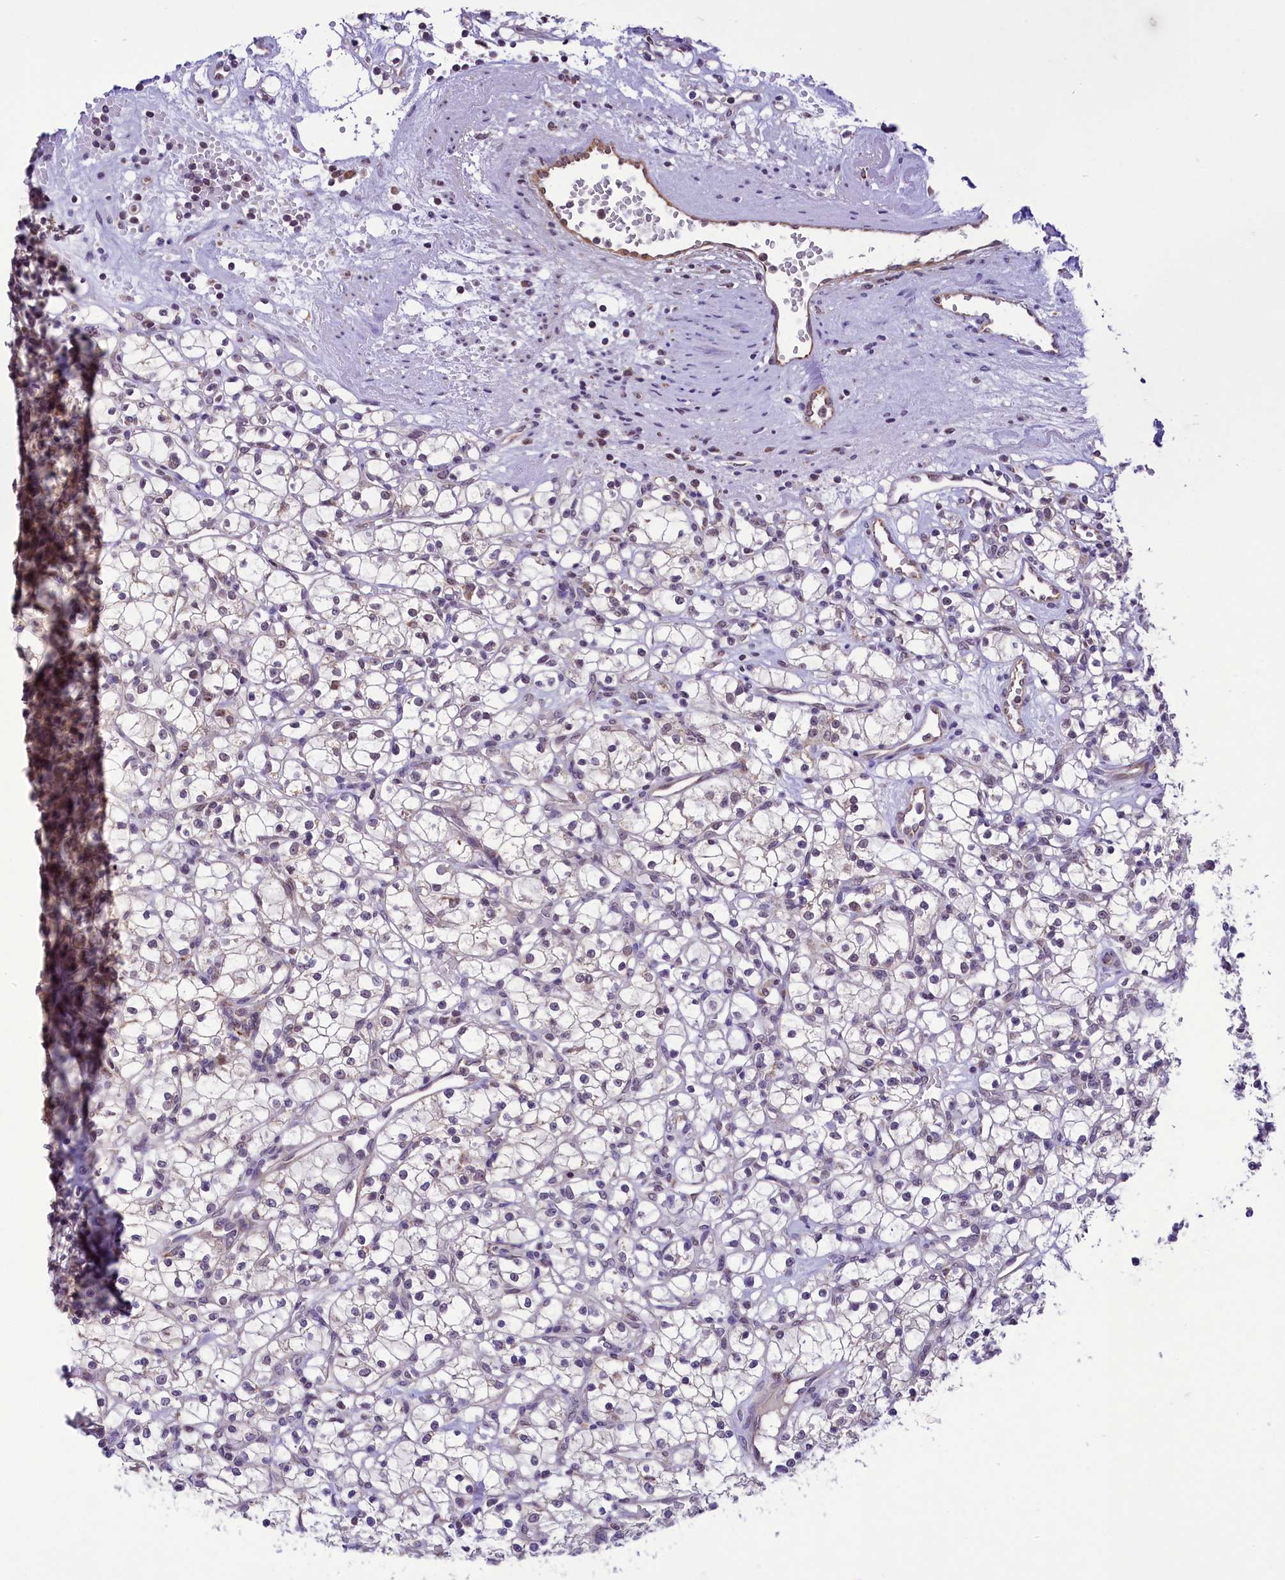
{"staining": {"intensity": "negative", "quantity": "none", "location": "none"}, "tissue": "renal cancer", "cell_type": "Tumor cells", "image_type": "cancer", "snomed": [{"axis": "morphology", "description": "Adenocarcinoma, NOS"}, {"axis": "topography", "description": "Kidney"}], "caption": "Tumor cells are negative for protein expression in human renal adenocarcinoma.", "gene": "PAF1", "patient": {"sex": "female", "age": 59}}